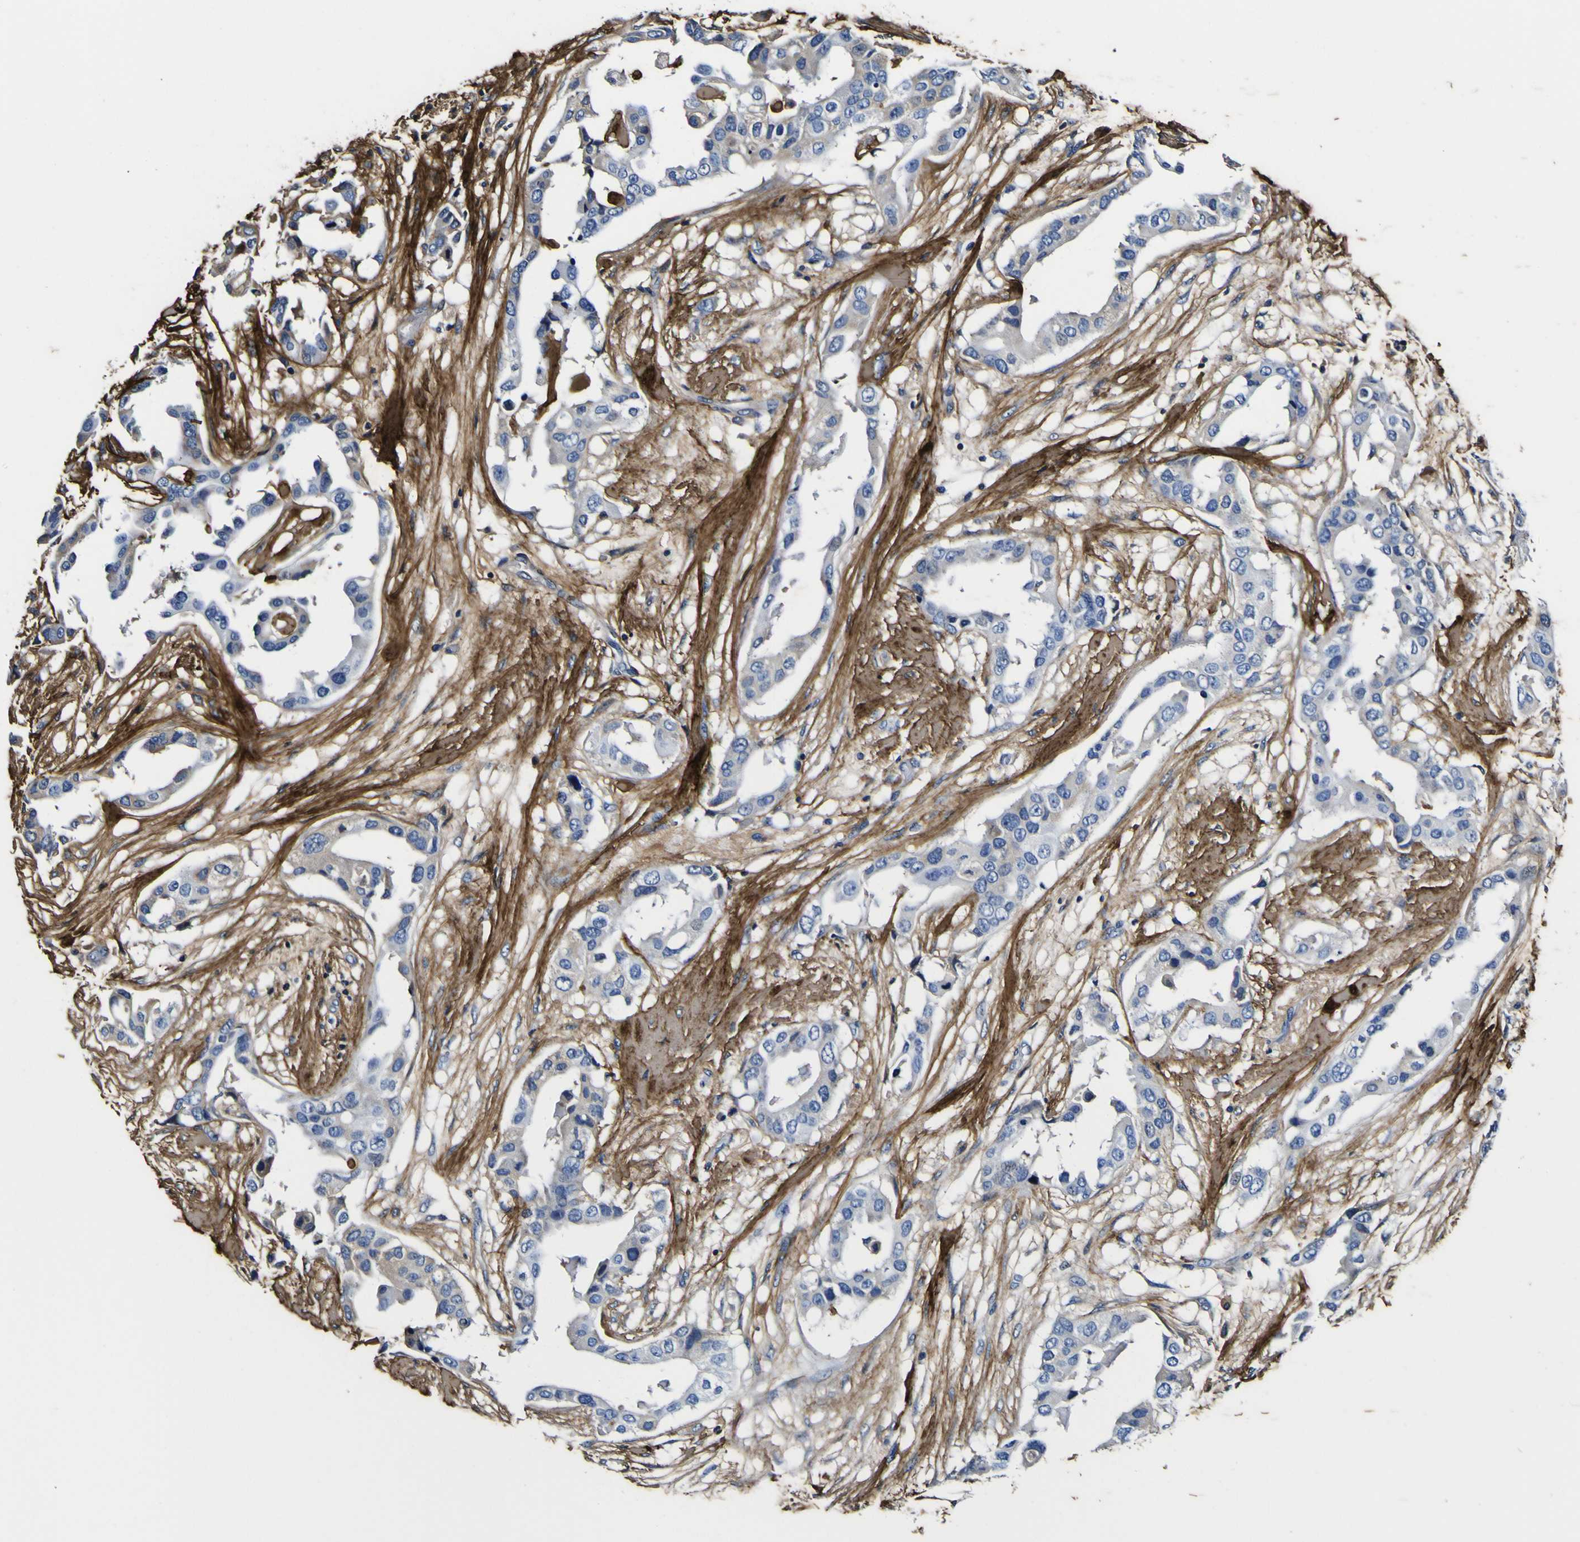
{"staining": {"intensity": "weak", "quantity": "25%-75%", "location": "cytoplasmic/membranous"}, "tissue": "breast cancer", "cell_type": "Tumor cells", "image_type": "cancer", "snomed": [{"axis": "morphology", "description": "Duct carcinoma"}, {"axis": "topography", "description": "Breast"}], "caption": "Human breast cancer stained with a brown dye displays weak cytoplasmic/membranous positive staining in approximately 25%-75% of tumor cells.", "gene": "POSTN", "patient": {"sex": "female", "age": 40}}